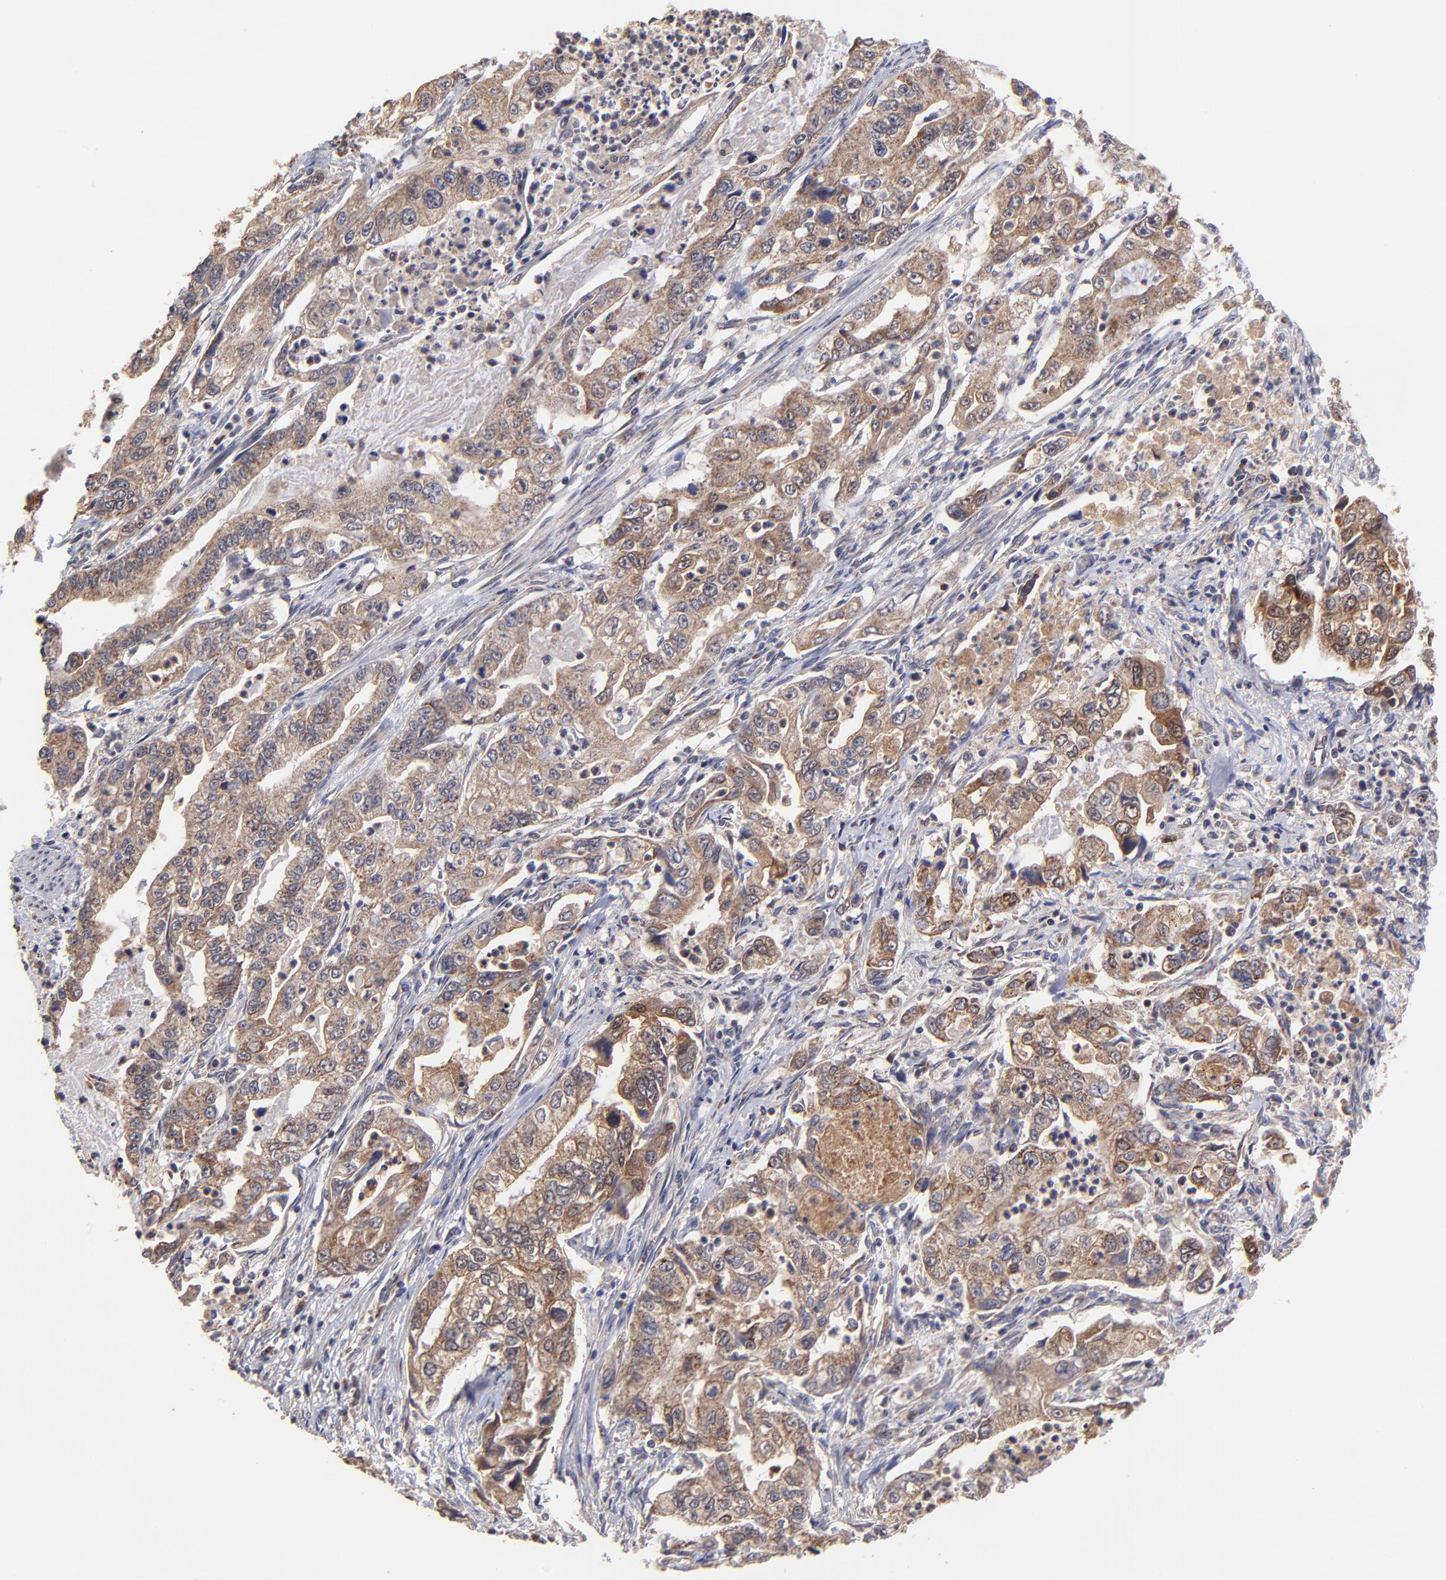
{"staining": {"intensity": "moderate", "quantity": ">75%", "location": "cytoplasmic/membranous"}, "tissue": "stomach cancer", "cell_type": "Tumor cells", "image_type": "cancer", "snomed": [{"axis": "morphology", "description": "Adenocarcinoma, NOS"}, {"axis": "topography", "description": "Pancreas"}, {"axis": "topography", "description": "Stomach, upper"}], "caption": "DAB (3,3'-diaminobenzidine) immunohistochemical staining of stomach adenocarcinoma displays moderate cytoplasmic/membranous protein positivity in about >75% of tumor cells.", "gene": "BAIAP2L2", "patient": {"sex": "male", "age": 77}}